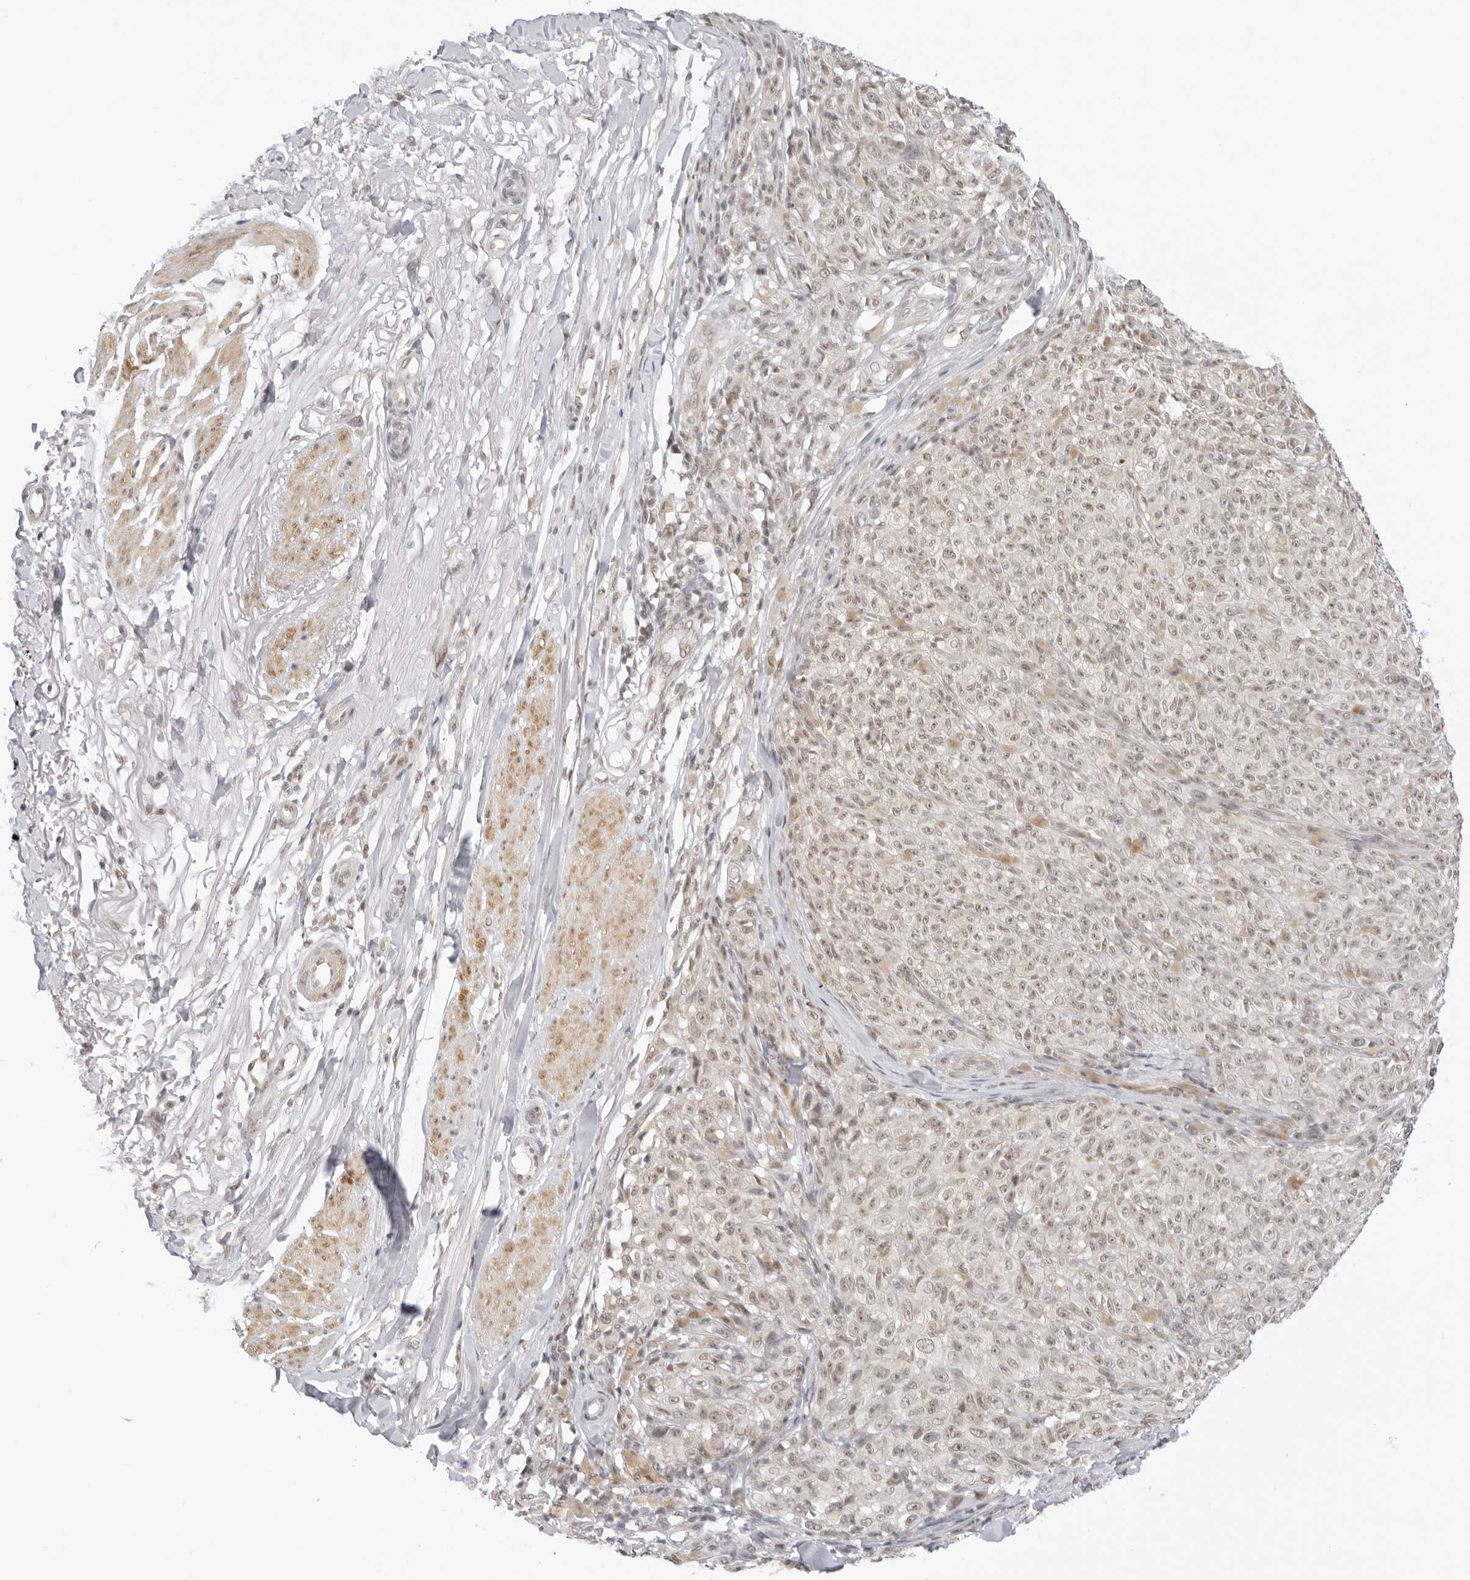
{"staining": {"intensity": "weak", "quantity": "<25%", "location": "nuclear"}, "tissue": "melanoma", "cell_type": "Tumor cells", "image_type": "cancer", "snomed": [{"axis": "morphology", "description": "Malignant melanoma, NOS"}, {"axis": "topography", "description": "Skin"}], "caption": "DAB (3,3'-diaminobenzidine) immunohistochemical staining of human melanoma exhibits no significant expression in tumor cells. (Immunohistochemistry, brightfield microscopy, high magnification).", "gene": "TCIM", "patient": {"sex": "female", "age": 82}}